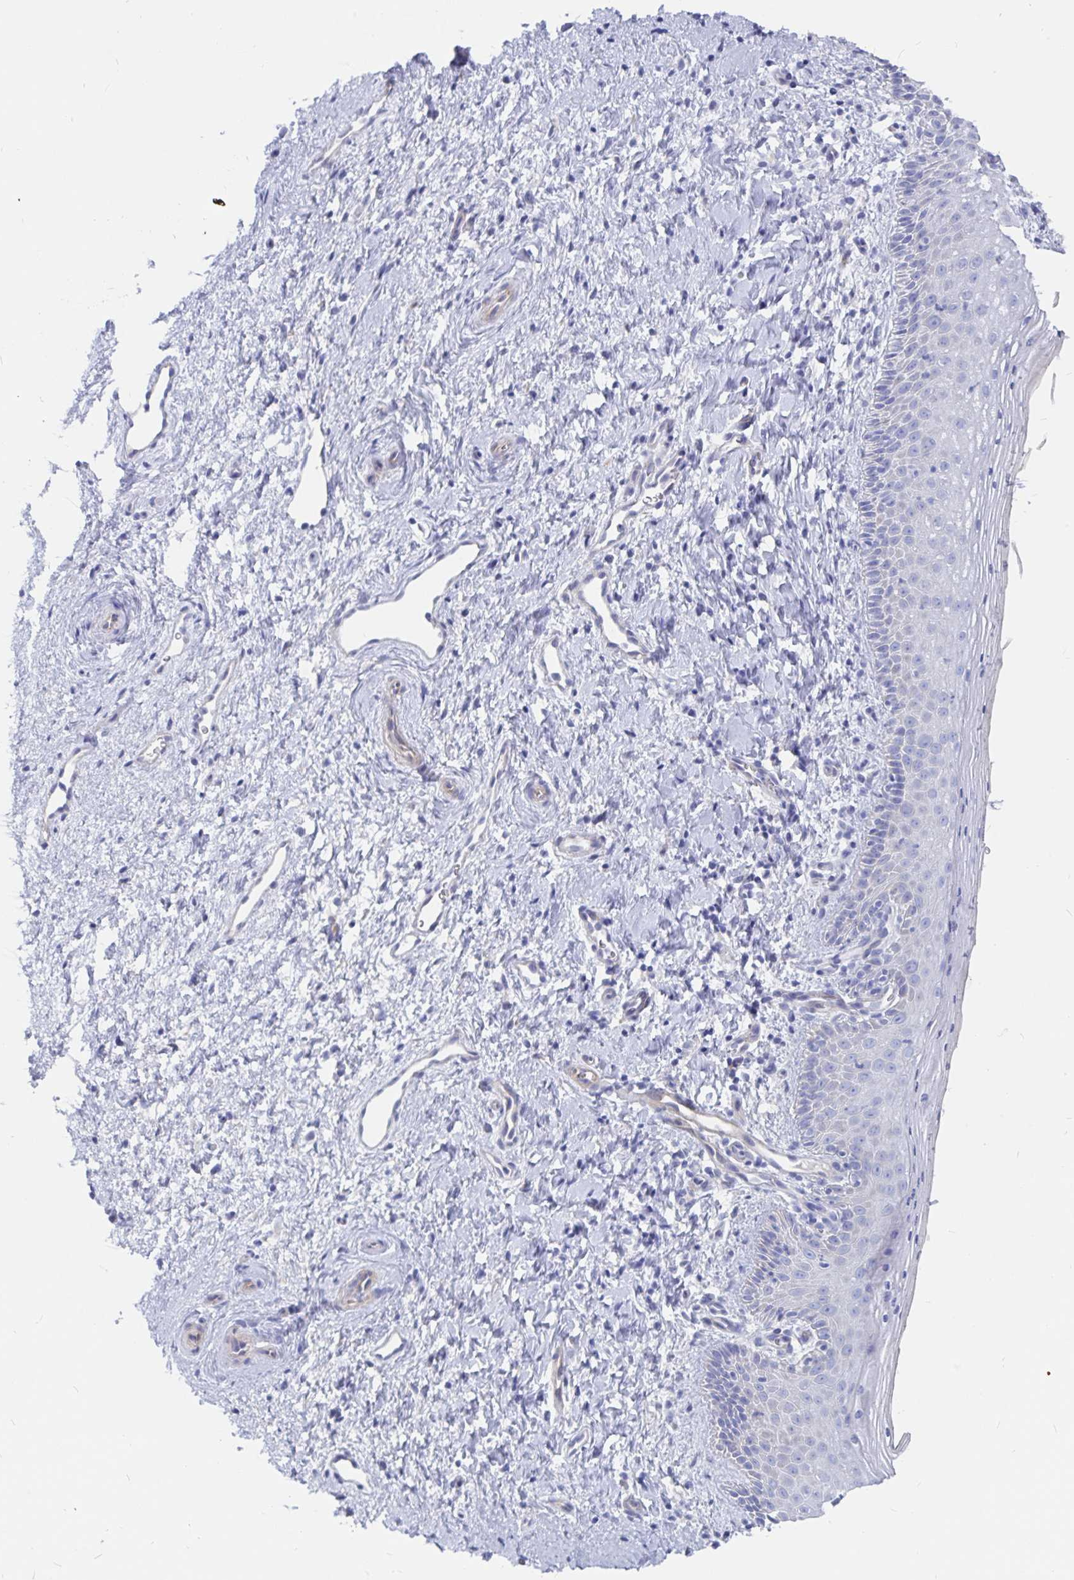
{"staining": {"intensity": "negative", "quantity": "none", "location": "none"}, "tissue": "vagina", "cell_type": "Squamous epithelial cells", "image_type": "normal", "snomed": [{"axis": "morphology", "description": "Normal tissue, NOS"}, {"axis": "topography", "description": "Vagina"}], "caption": "Immunohistochemistry (IHC) of normal vagina demonstrates no expression in squamous epithelial cells. (Brightfield microscopy of DAB (3,3'-diaminobenzidine) immunohistochemistry (IHC) at high magnification).", "gene": "COX16", "patient": {"sex": "female", "age": 51}}